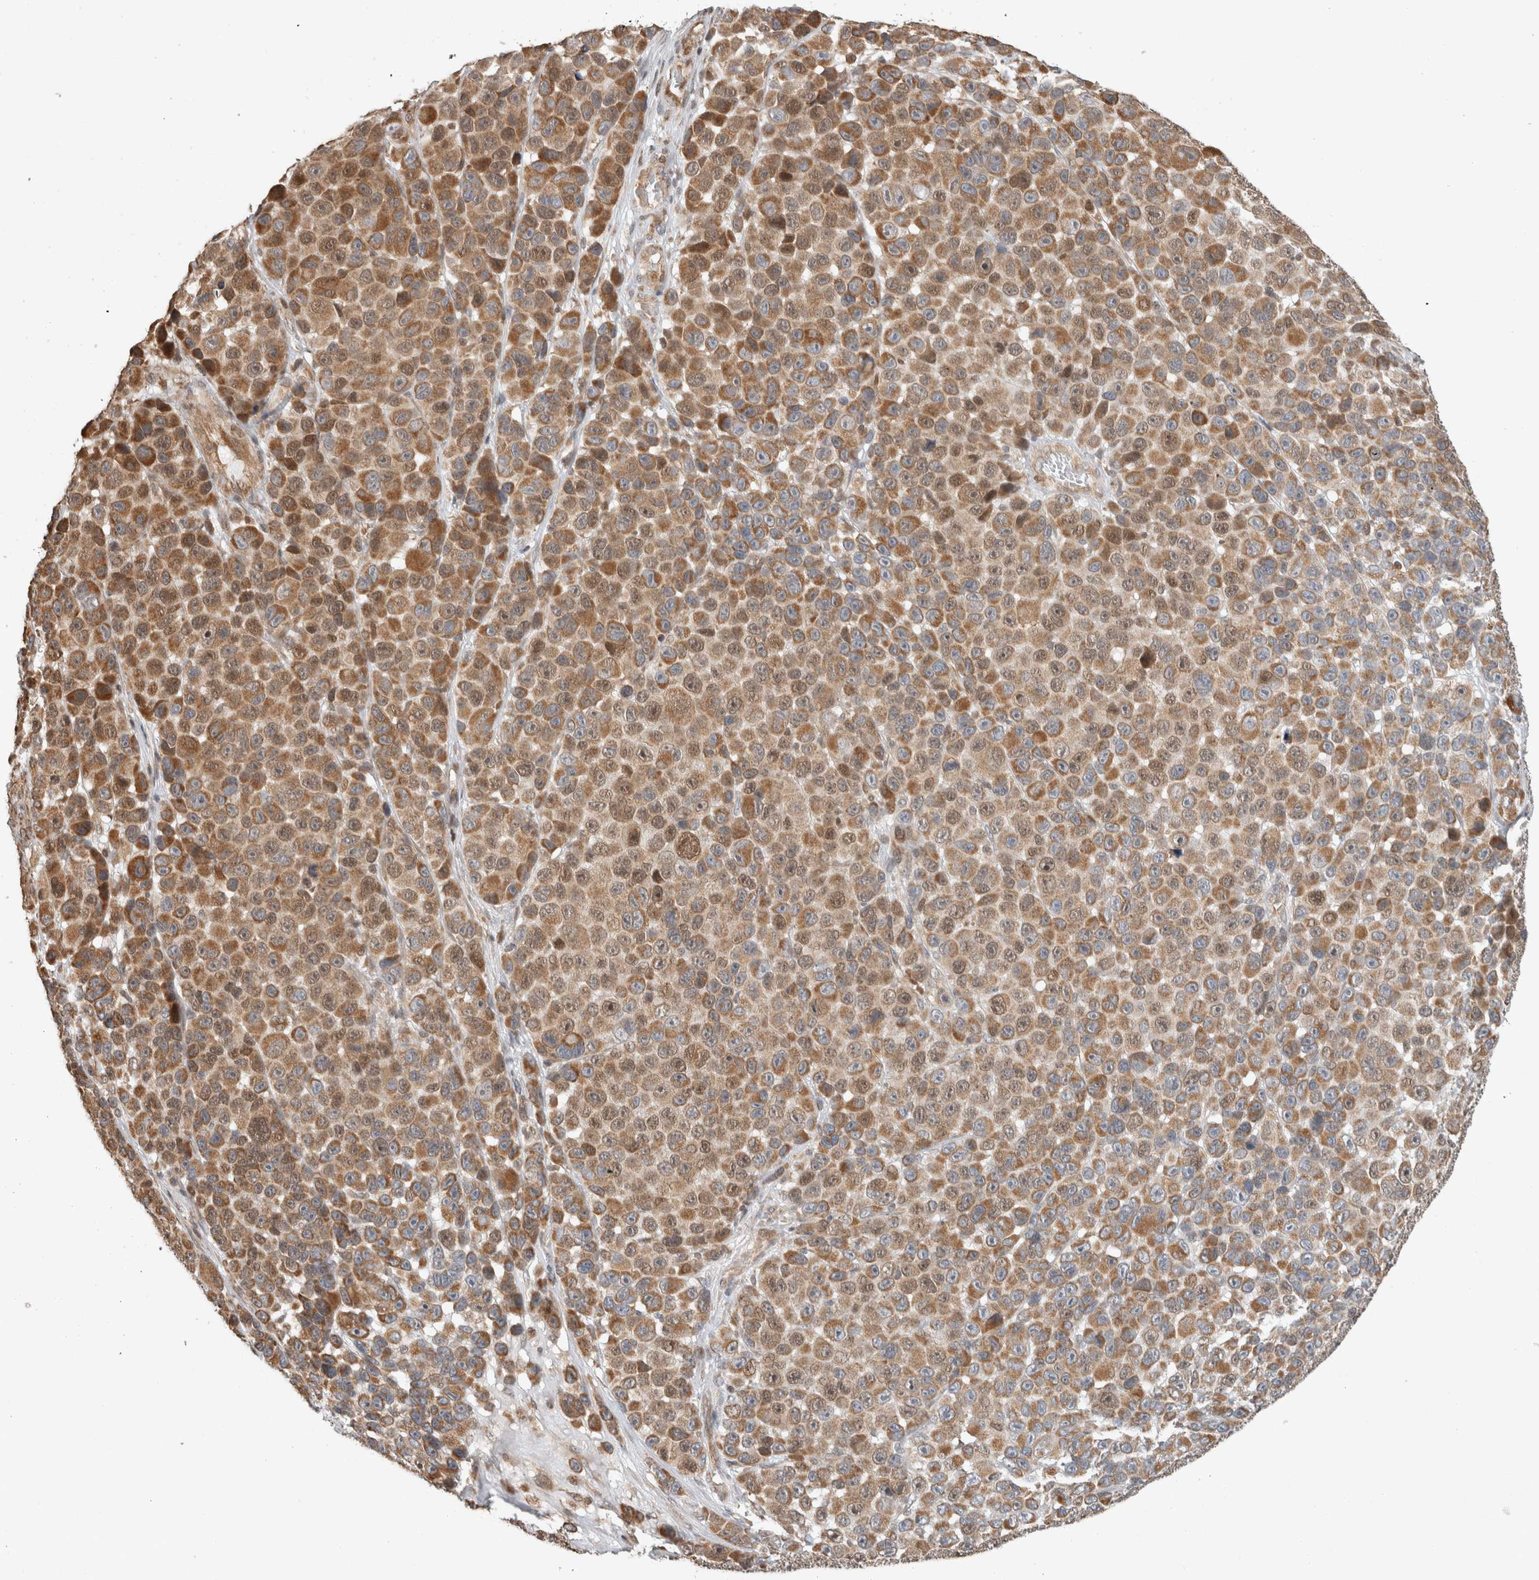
{"staining": {"intensity": "moderate", "quantity": ">75%", "location": "cytoplasmic/membranous,nuclear"}, "tissue": "melanoma", "cell_type": "Tumor cells", "image_type": "cancer", "snomed": [{"axis": "morphology", "description": "Malignant melanoma, NOS"}, {"axis": "topography", "description": "Skin"}], "caption": "Immunohistochemical staining of malignant melanoma reveals moderate cytoplasmic/membranous and nuclear protein expression in about >75% of tumor cells.", "gene": "GINS4", "patient": {"sex": "male", "age": 53}}